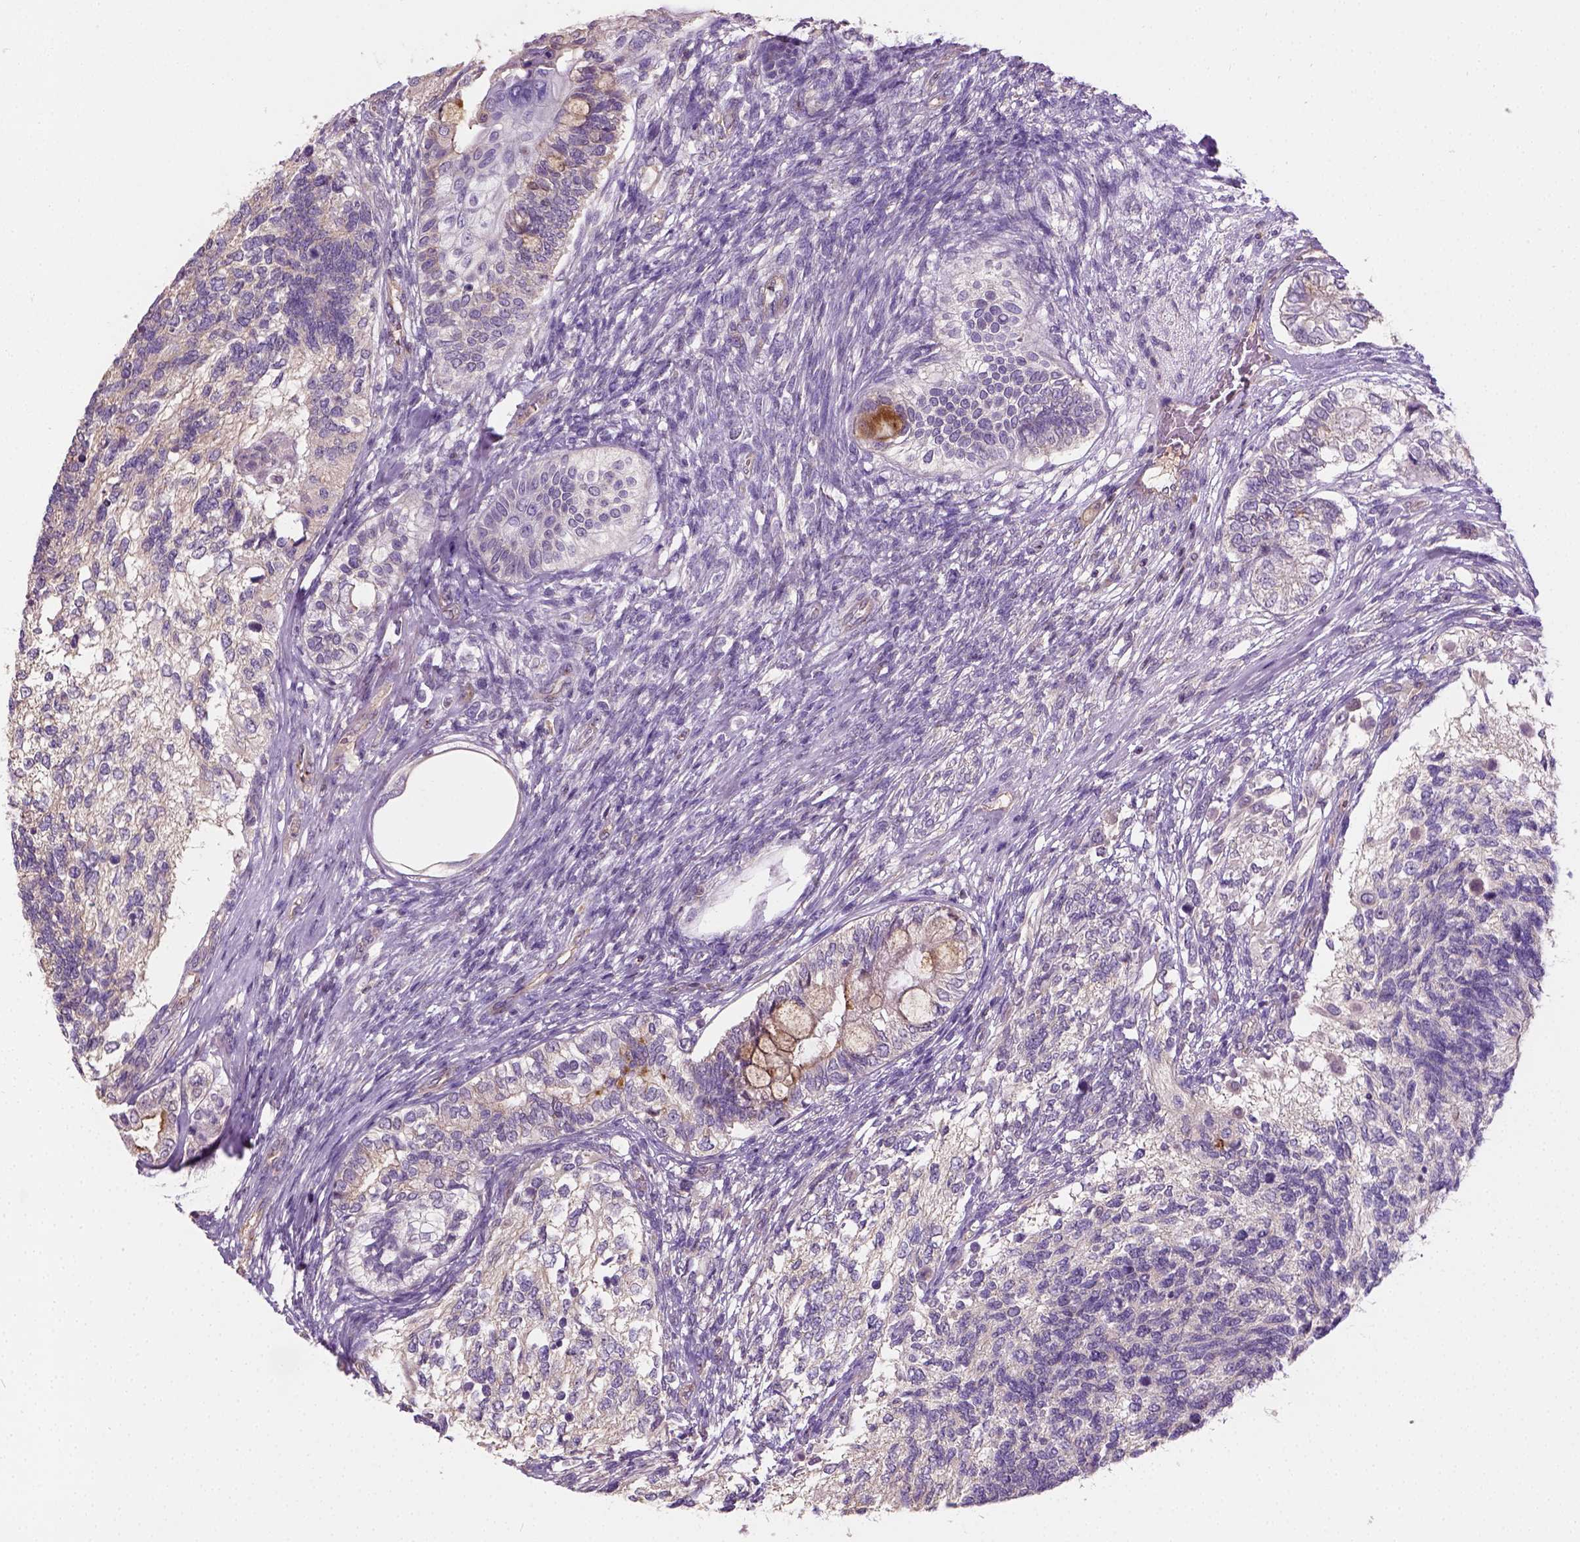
{"staining": {"intensity": "moderate", "quantity": "<25%", "location": "cytoplasmic/membranous"}, "tissue": "testis cancer", "cell_type": "Tumor cells", "image_type": "cancer", "snomed": [{"axis": "morphology", "description": "Seminoma, NOS"}, {"axis": "morphology", "description": "Carcinoma, Embryonal, NOS"}, {"axis": "topography", "description": "Testis"}], "caption": "DAB immunohistochemical staining of human testis cancer demonstrates moderate cytoplasmic/membranous protein staining in about <25% of tumor cells.", "gene": "CRACR2A", "patient": {"sex": "male", "age": 41}}